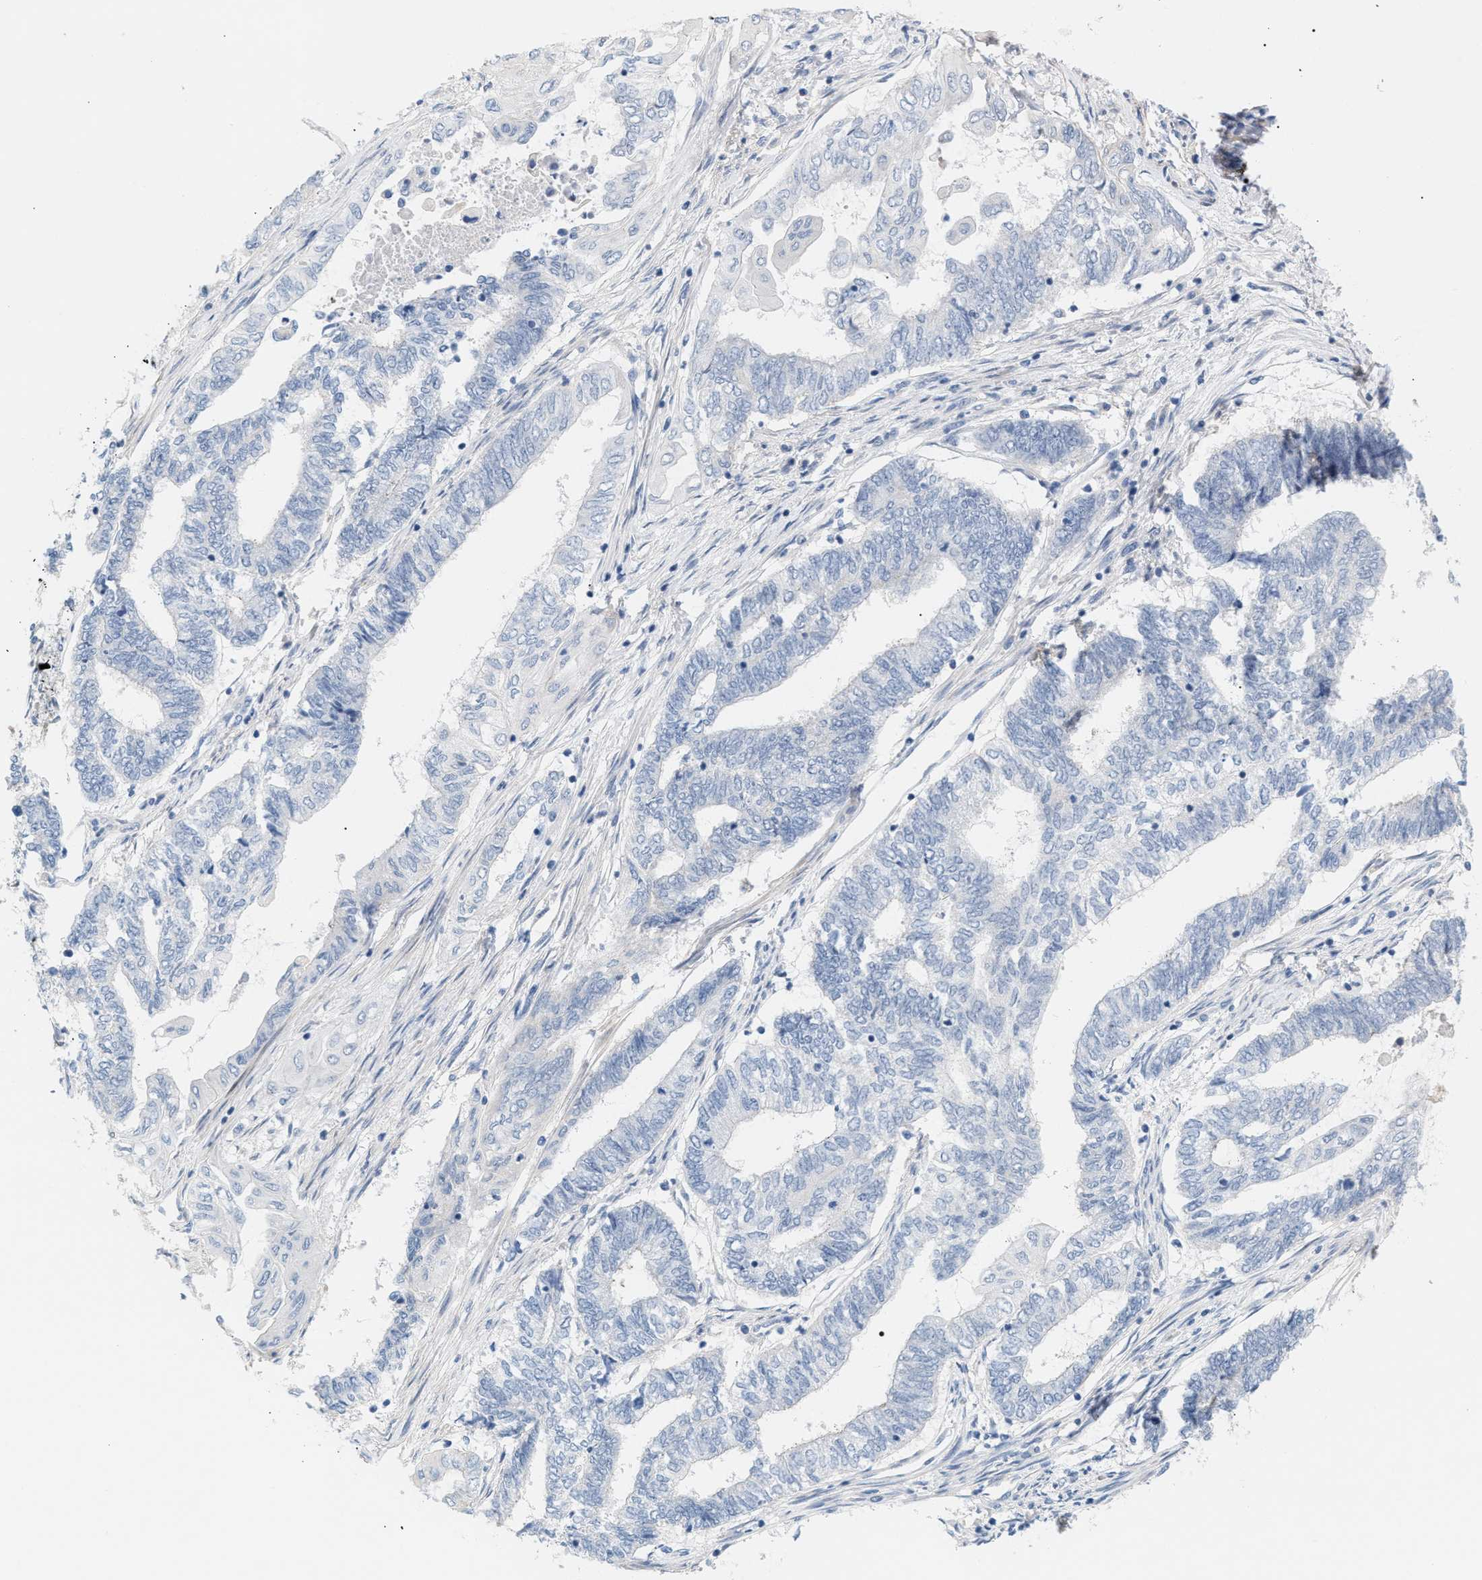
{"staining": {"intensity": "negative", "quantity": "none", "location": "none"}, "tissue": "endometrial cancer", "cell_type": "Tumor cells", "image_type": "cancer", "snomed": [{"axis": "morphology", "description": "Adenocarcinoma, NOS"}, {"axis": "topography", "description": "Uterus"}, {"axis": "topography", "description": "Endometrium"}], "caption": "An immunohistochemistry photomicrograph of endometrial adenocarcinoma is shown. There is no staining in tumor cells of endometrial adenocarcinoma.", "gene": "LRCH1", "patient": {"sex": "female", "age": 70}}